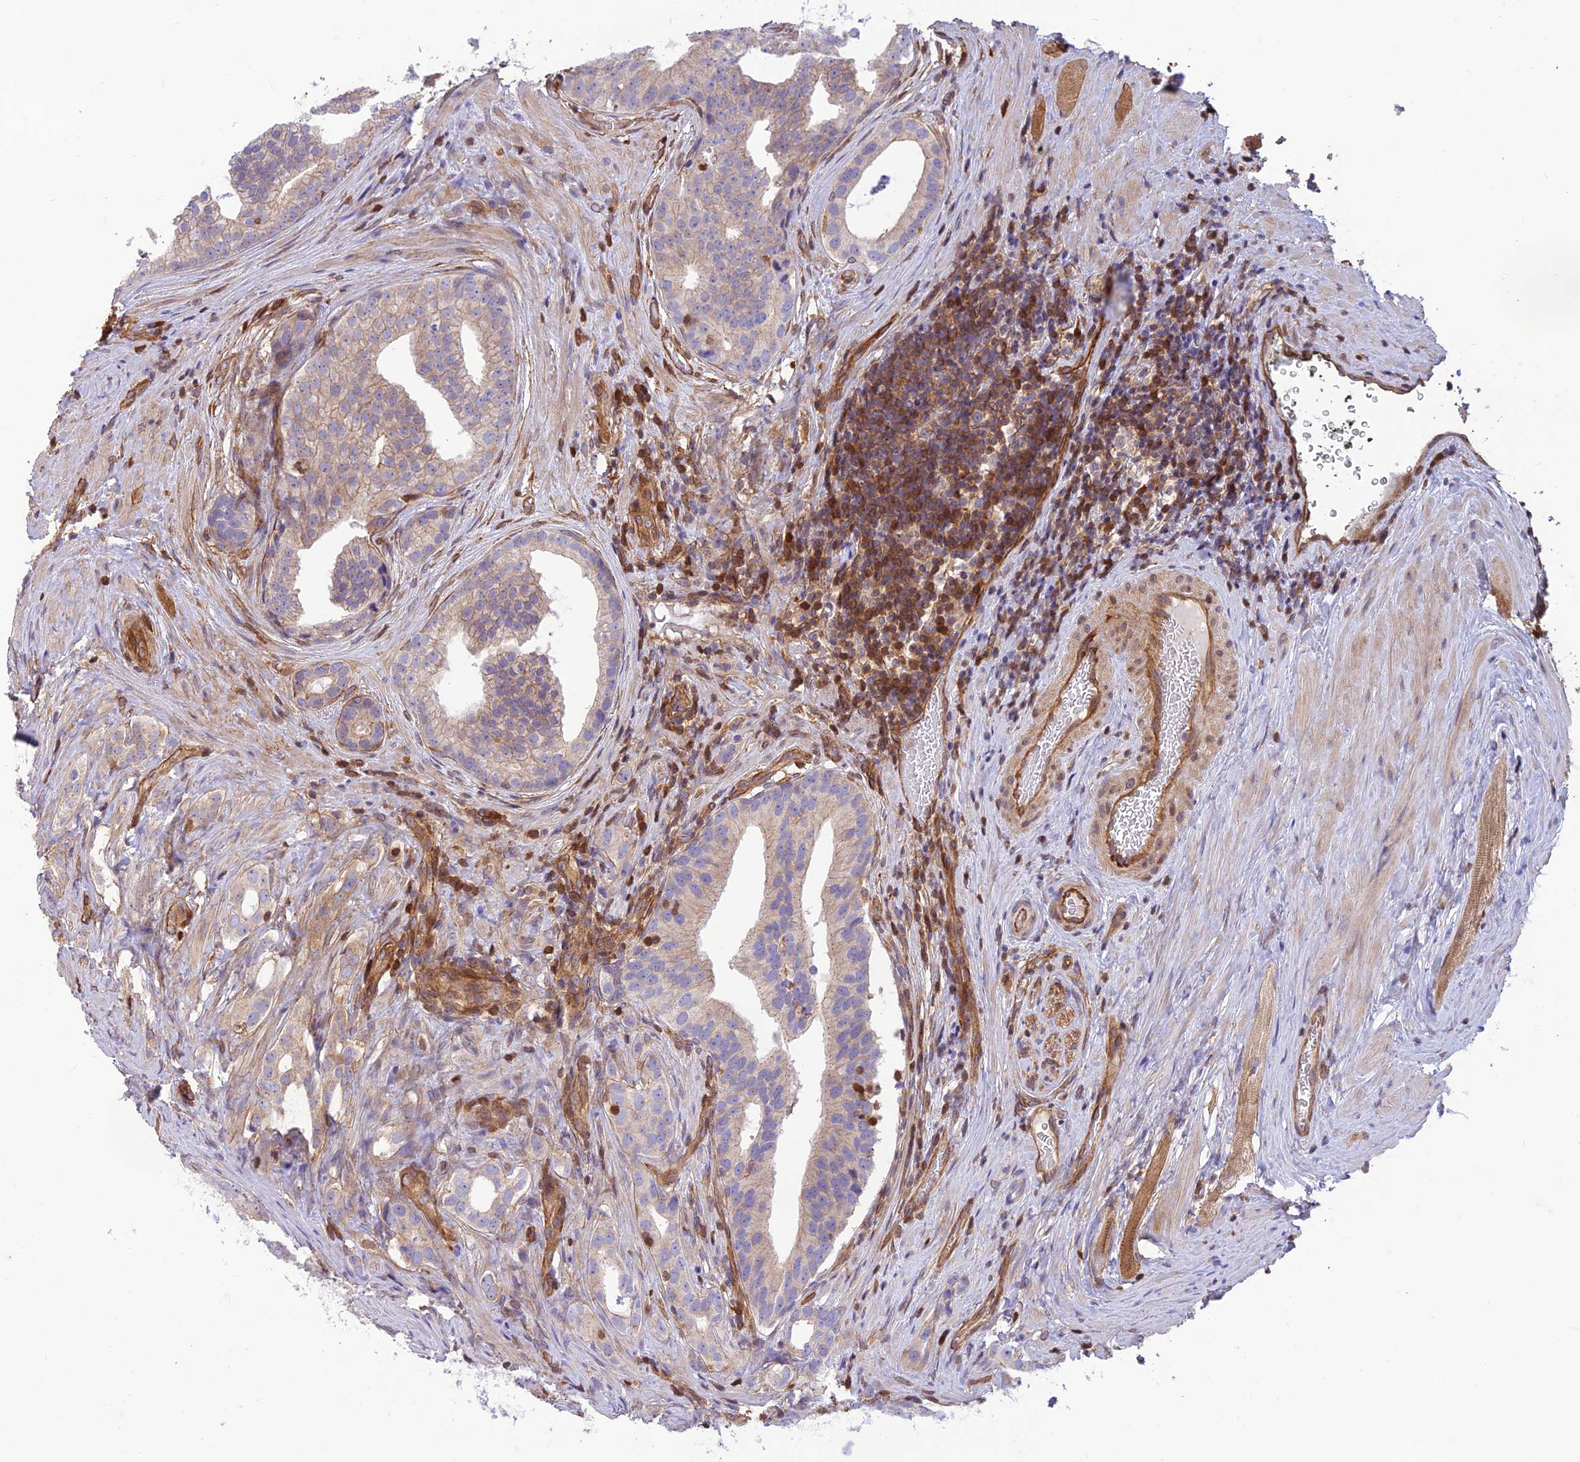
{"staining": {"intensity": "weak", "quantity": "25%-75%", "location": "cytoplasmic/membranous"}, "tissue": "prostate cancer", "cell_type": "Tumor cells", "image_type": "cancer", "snomed": [{"axis": "morphology", "description": "Adenocarcinoma, Low grade"}, {"axis": "topography", "description": "Prostate"}], "caption": "Human adenocarcinoma (low-grade) (prostate) stained with a protein marker demonstrates weak staining in tumor cells.", "gene": "HPSE2", "patient": {"sex": "male", "age": 71}}